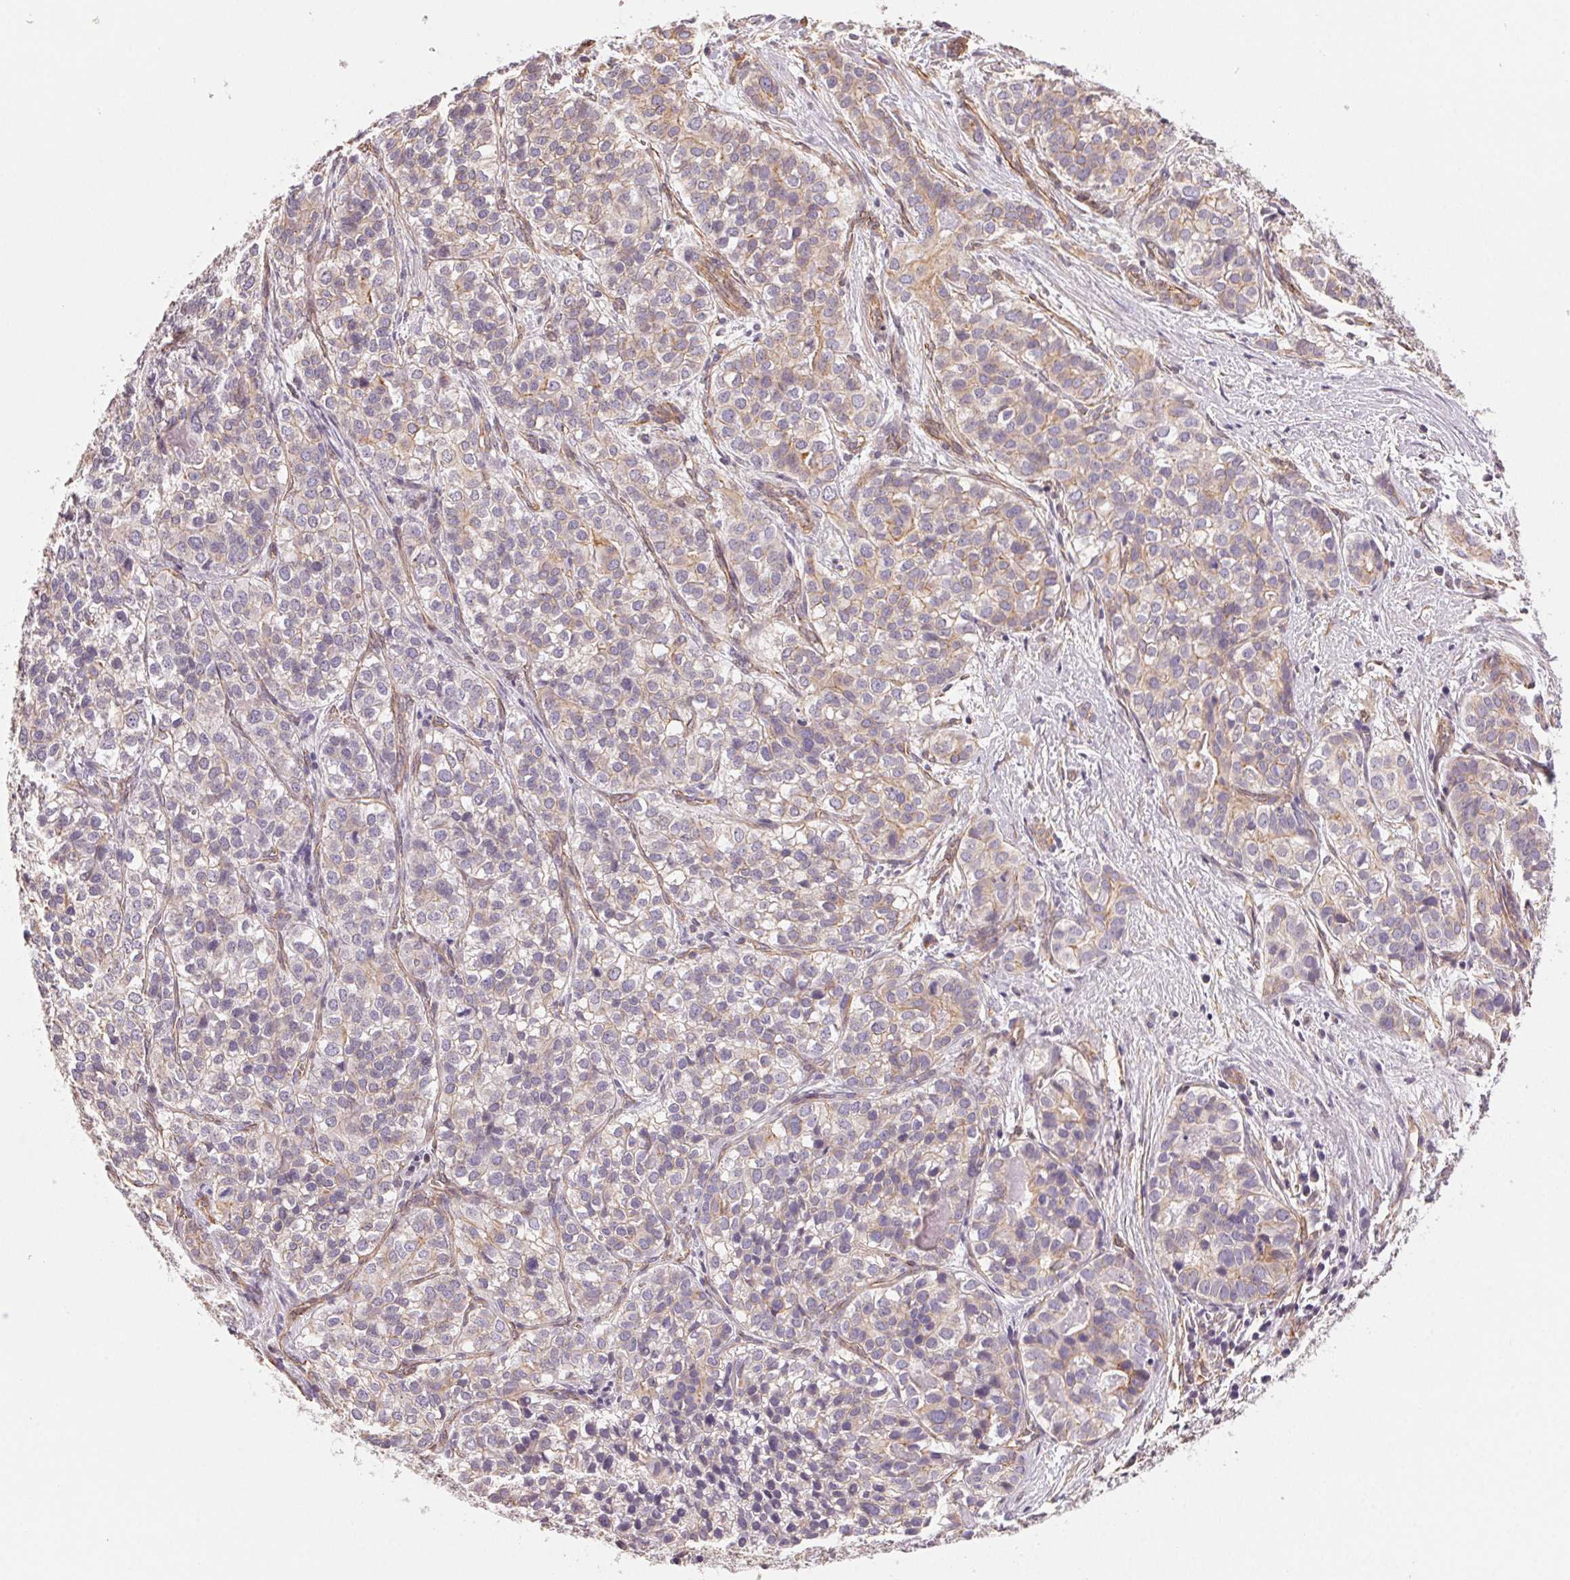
{"staining": {"intensity": "weak", "quantity": "<25%", "location": "cytoplasmic/membranous"}, "tissue": "liver cancer", "cell_type": "Tumor cells", "image_type": "cancer", "snomed": [{"axis": "morphology", "description": "Cholangiocarcinoma"}, {"axis": "topography", "description": "Liver"}], "caption": "This is a photomicrograph of IHC staining of liver cholangiocarcinoma, which shows no expression in tumor cells.", "gene": "PLA2G4F", "patient": {"sex": "male", "age": 56}}